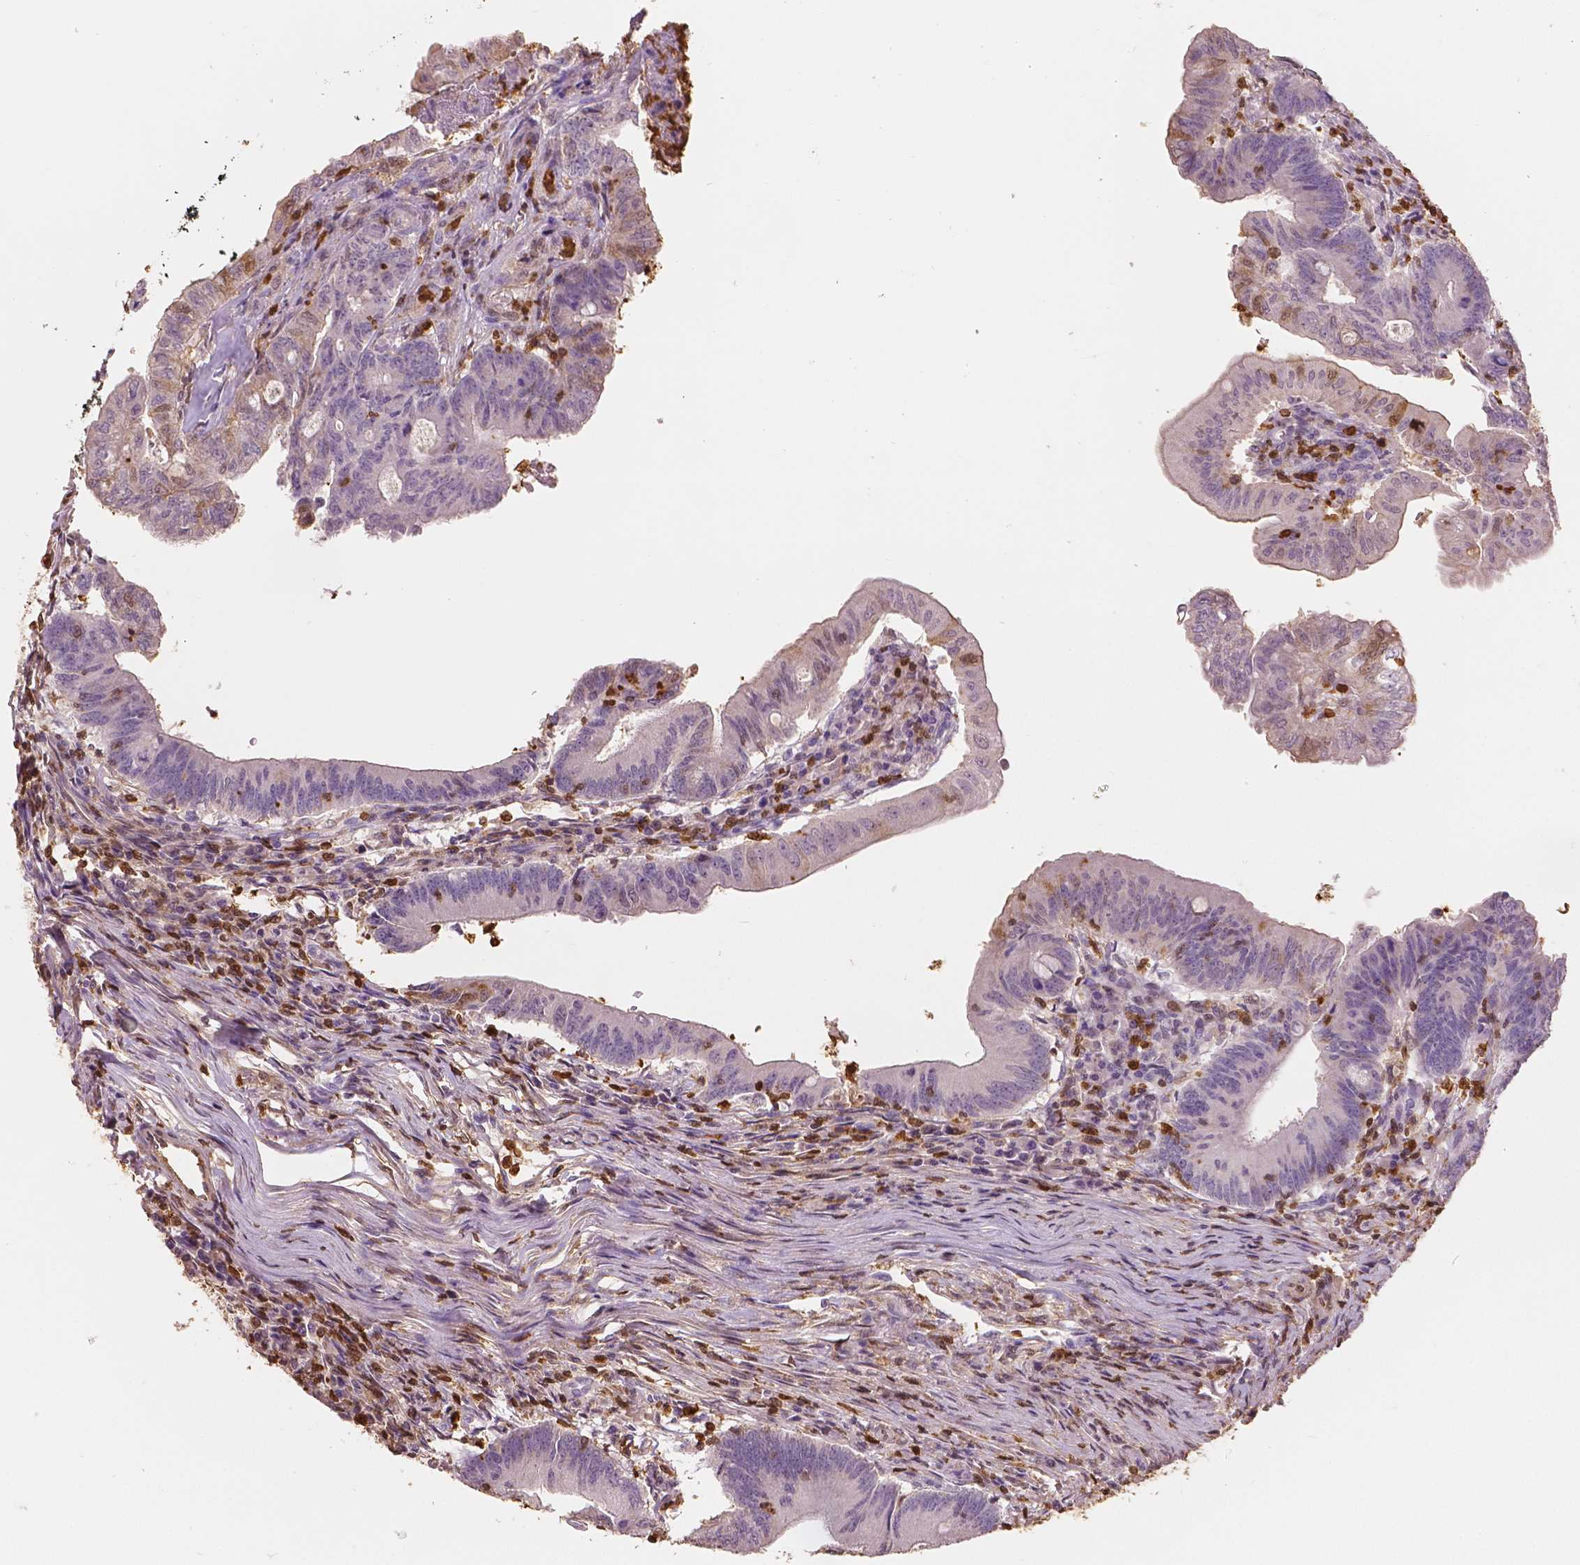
{"staining": {"intensity": "negative", "quantity": "none", "location": "none"}, "tissue": "colorectal cancer", "cell_type": "Tumor cells", "image_type": "cancer", "snomed": [{"axis": "morphology", "description": "Adenocarcinoma, NOS"}, {"axis": "topography", "description": "Colon"}], "caption": "DAB (3,3'-diaminobenzidine) immunohistochemical staining of human colorectal cancer (adenocarcinoma) demonstrates no significant staining in tumor cells.", "gene": "S100A4", "patient": {"sex": "female", "age": 70}}